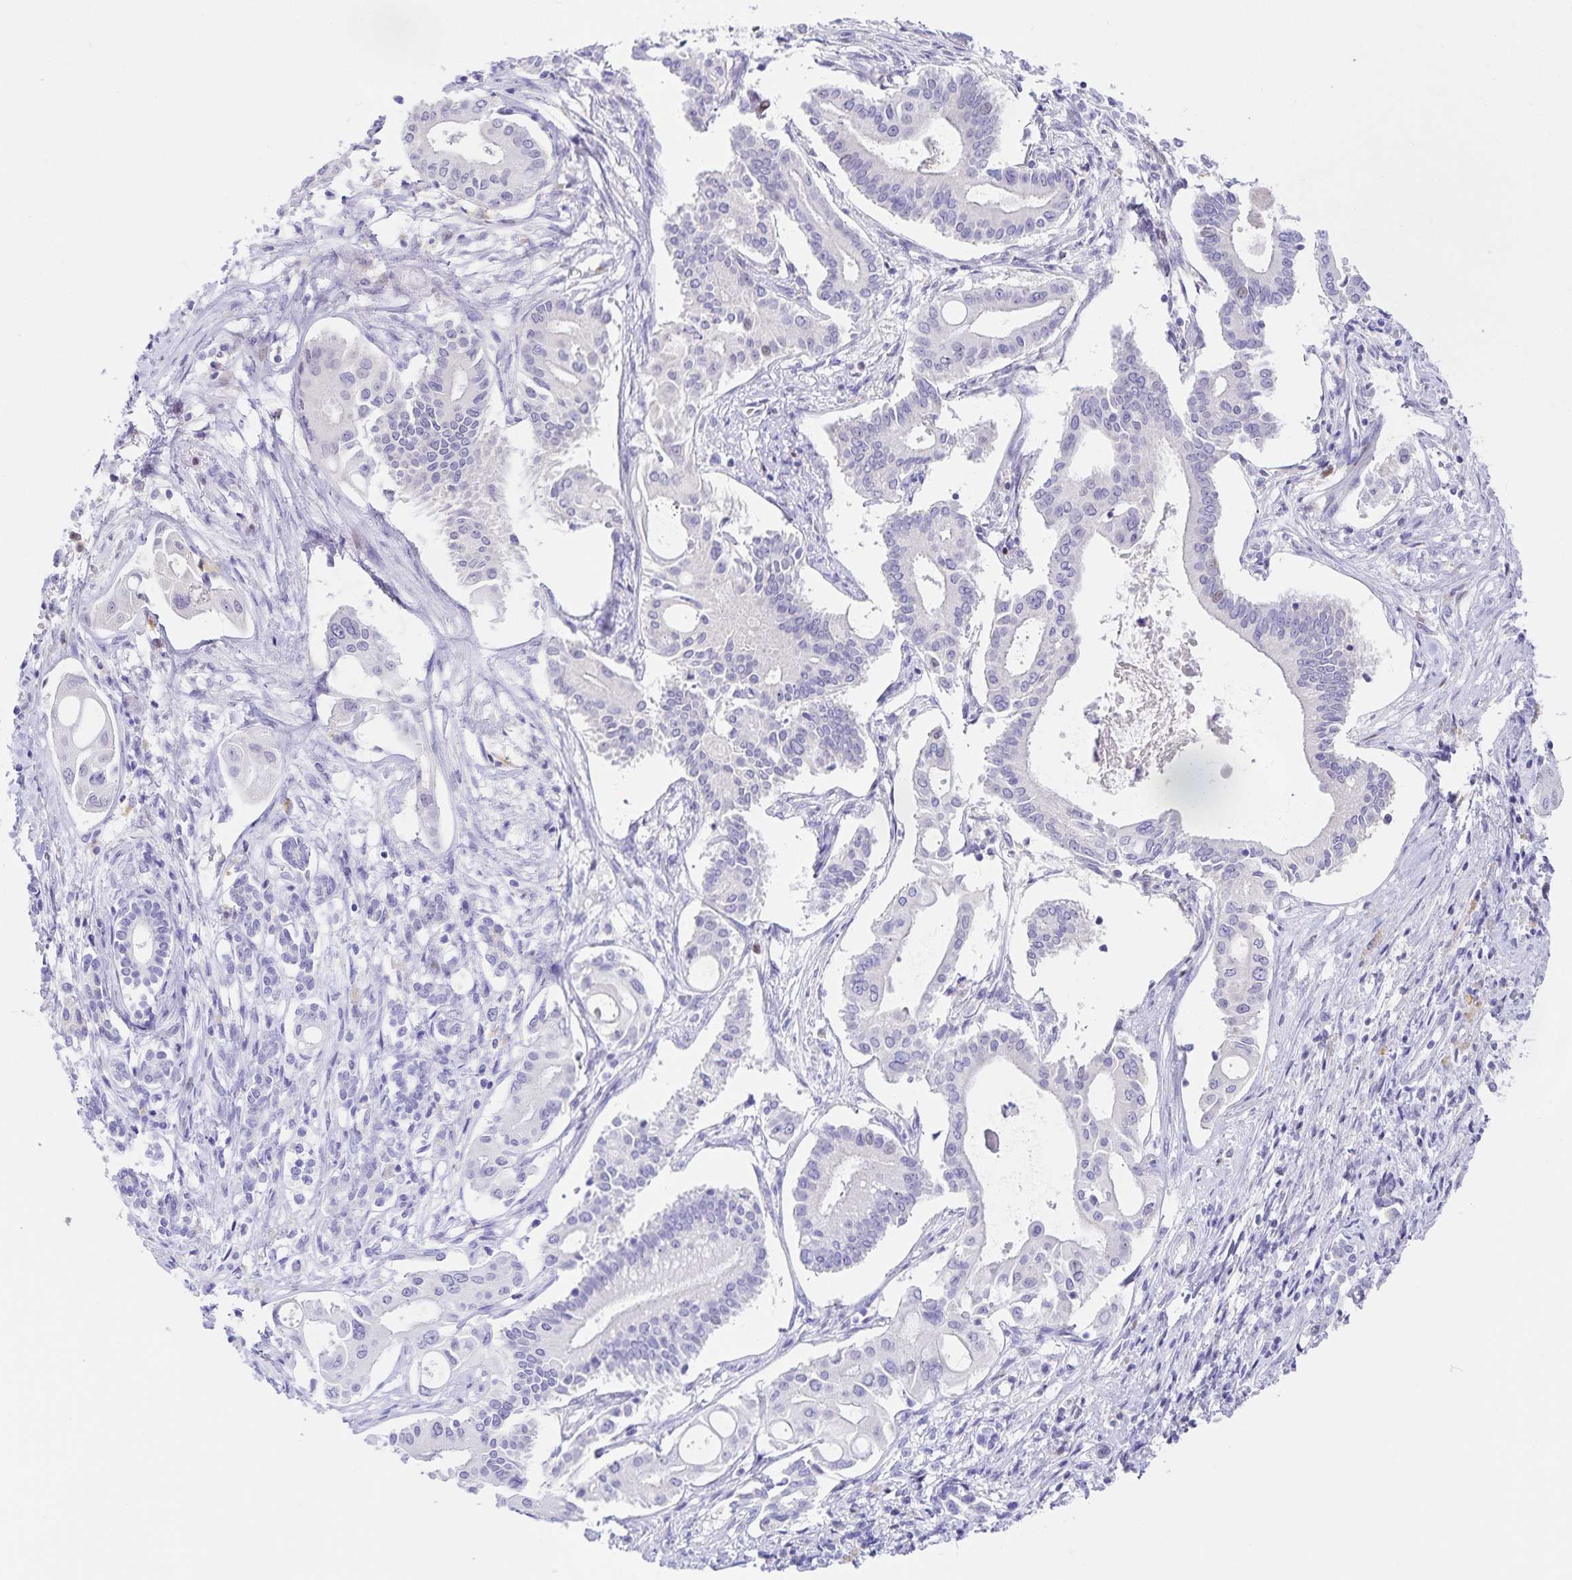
{"staining": {"intensity": "negative", "quantity": "none", "location": "none"}, "tissue": "pancreatic cancer", "cell_type": "Tumor cells", "image_type": "cancer", "snomed": [{"axis": "morphology", "description": "Adenocarcinoma, NOS"}, {"axis": "topography", "description": "Pancreas"}], "caption": "DAB immunohistochemical staining of human pancreatic cancer (adenocarcinoma) shows no significant staining in tumor cells.", "gene": "KBTBD13", "patient": {"sex": "female", "age": 68}}